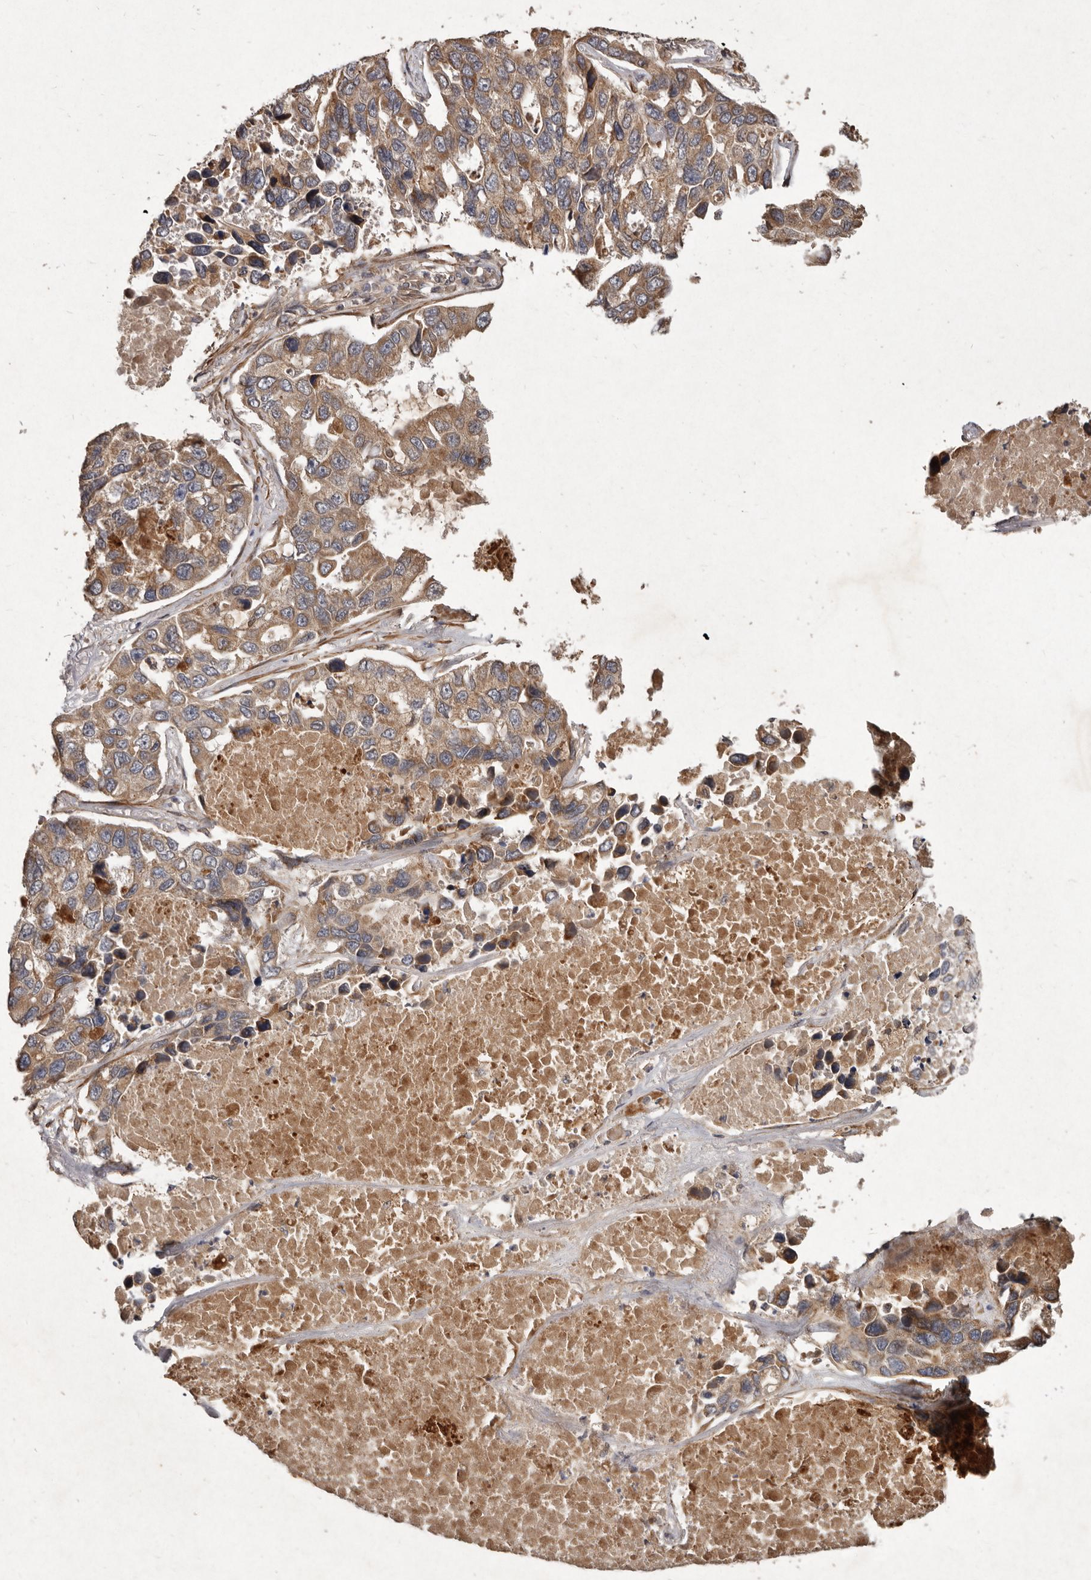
{"staining": {"intensity": "moderate", "quantity": ">75%", "location": "cytoplasmic/membranous"}, "tissue": "lung cancer", "cell_type": "Tumor cells", "image_type": "cancer", "snomed": [{"axis": "morphology", "description": "Adenocarcinoma, NOS"}, {"axis": "topography", "description": "Lung"}], "caption": "Immunohistochemical staining of lung cancer (adenocarcinoma) reveals moderate cytoplasmic/membranous protein expression in approximately >75% of tumor cells.", "gene": "SEMA3A", "patient": {"sex": "male", "age": 64}}